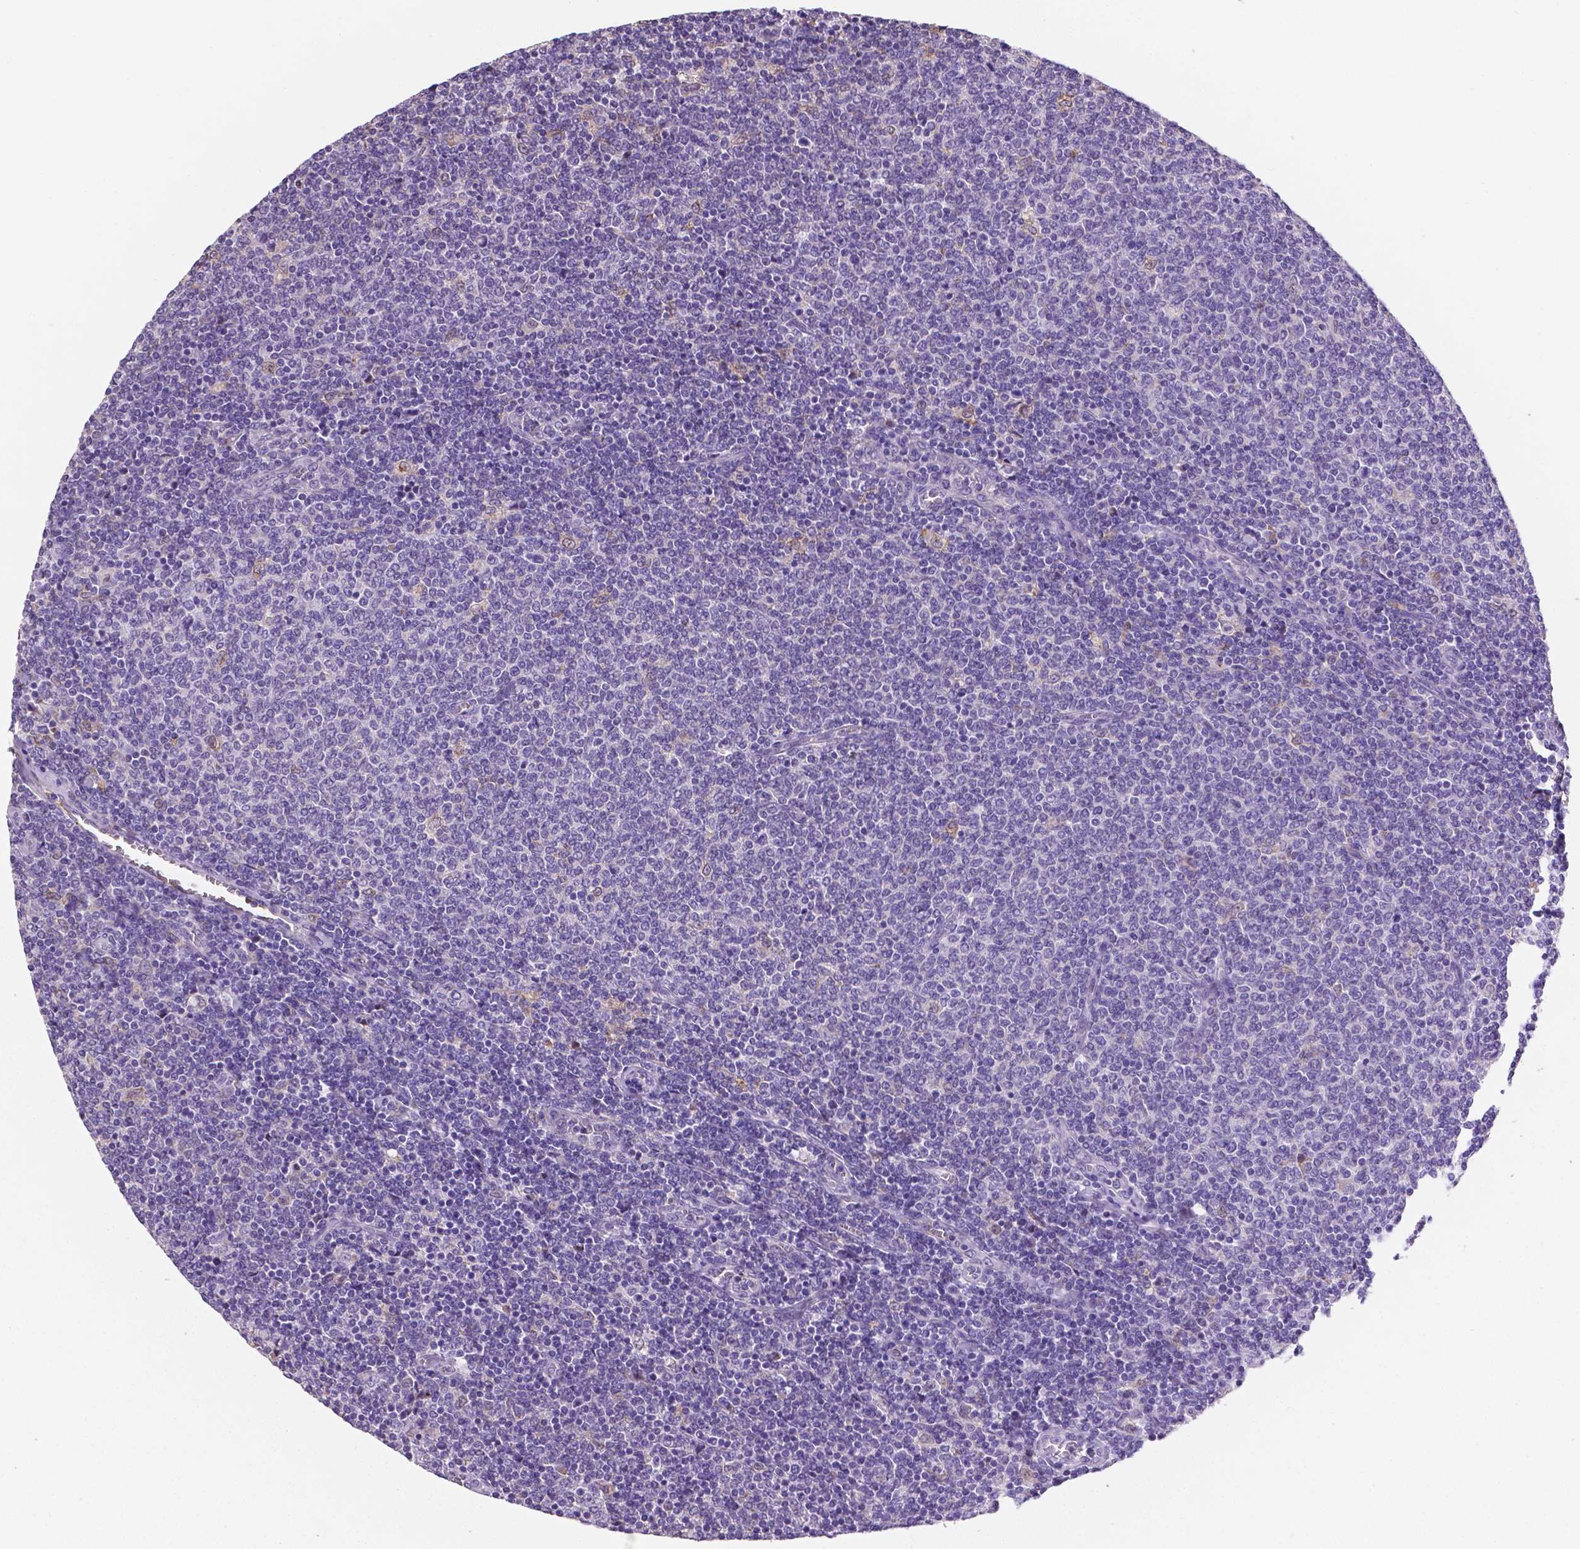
{"staining": {"intensity": "negative", "quantity": "none", "location": "none"}, "tissue": "lymphoma", "cell_type": "Tumor cells", "image_type": "cancer", "snomed": [{"axis": "morphology", "description": "Malignant lymphoma, non-Hodgkin's type, Low grade"}, {"axis": "topography", "description": "Lymph node"}], "caption": "IHC image of malignant lymphoma, non-Hodgkin's type (low-grade) stained for a protein (brown), which displays no expression in tumor cells.", "gene": "APOE", "patient": {"sex": "male", "age": 52}}